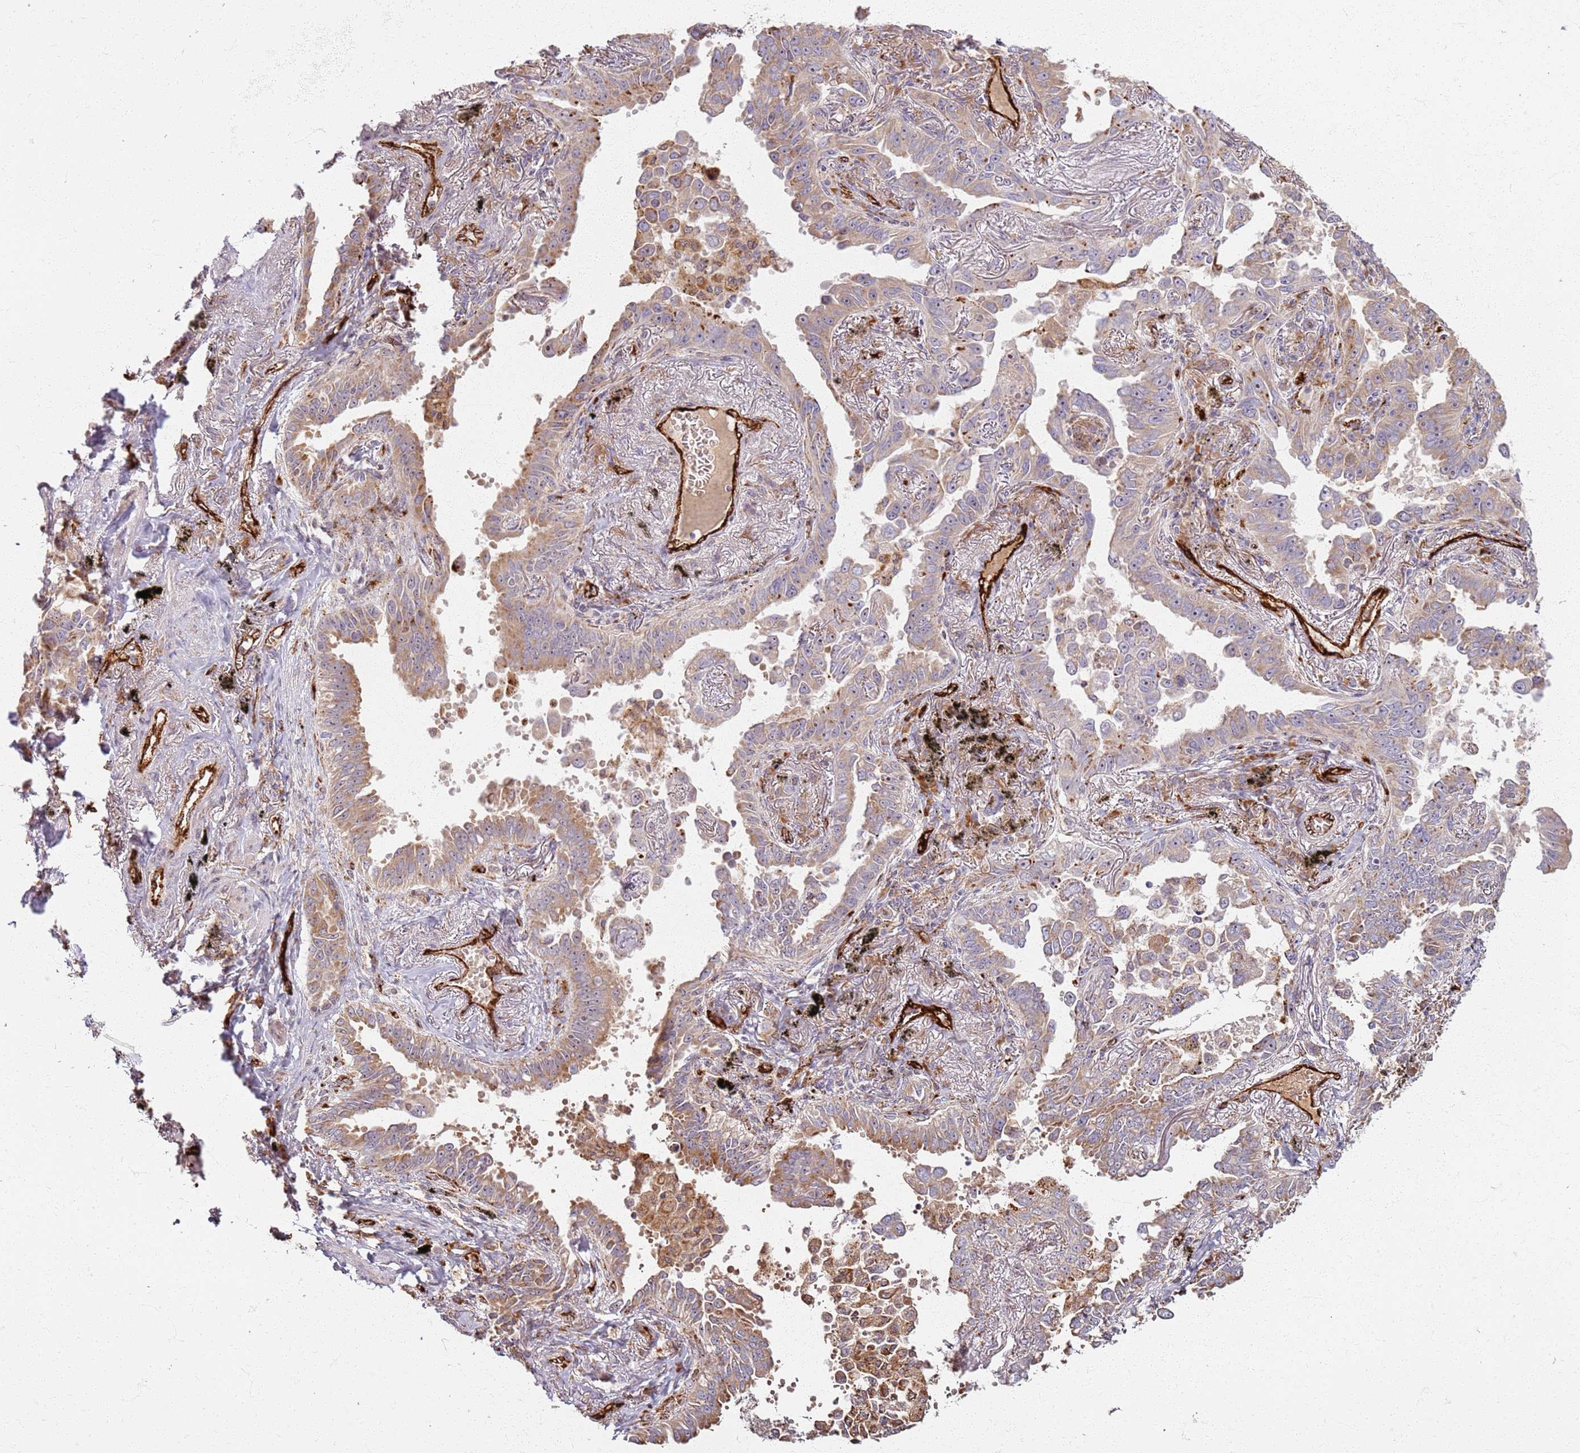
{"staining": {"intensity": "moderate", "quantity": ">75%", "location": "cytoplasmic/membranous"}, "tissue": "lung cancer", "cell_type": "Tumor cells", "image_type": "cancer", "snomed": [{"axis": "morphology", "description": "Adenocarcinoma, NOS"}, {"axis": "topography", "description": "Lung"}], "caption": "Protein analysis of lung cancer tissue displays moderate cytoplasmic/membranous positivity in approximately >75% of tumor cells.", "gene": "KRI1", "patient": {"sex": "male", "age": 67}}